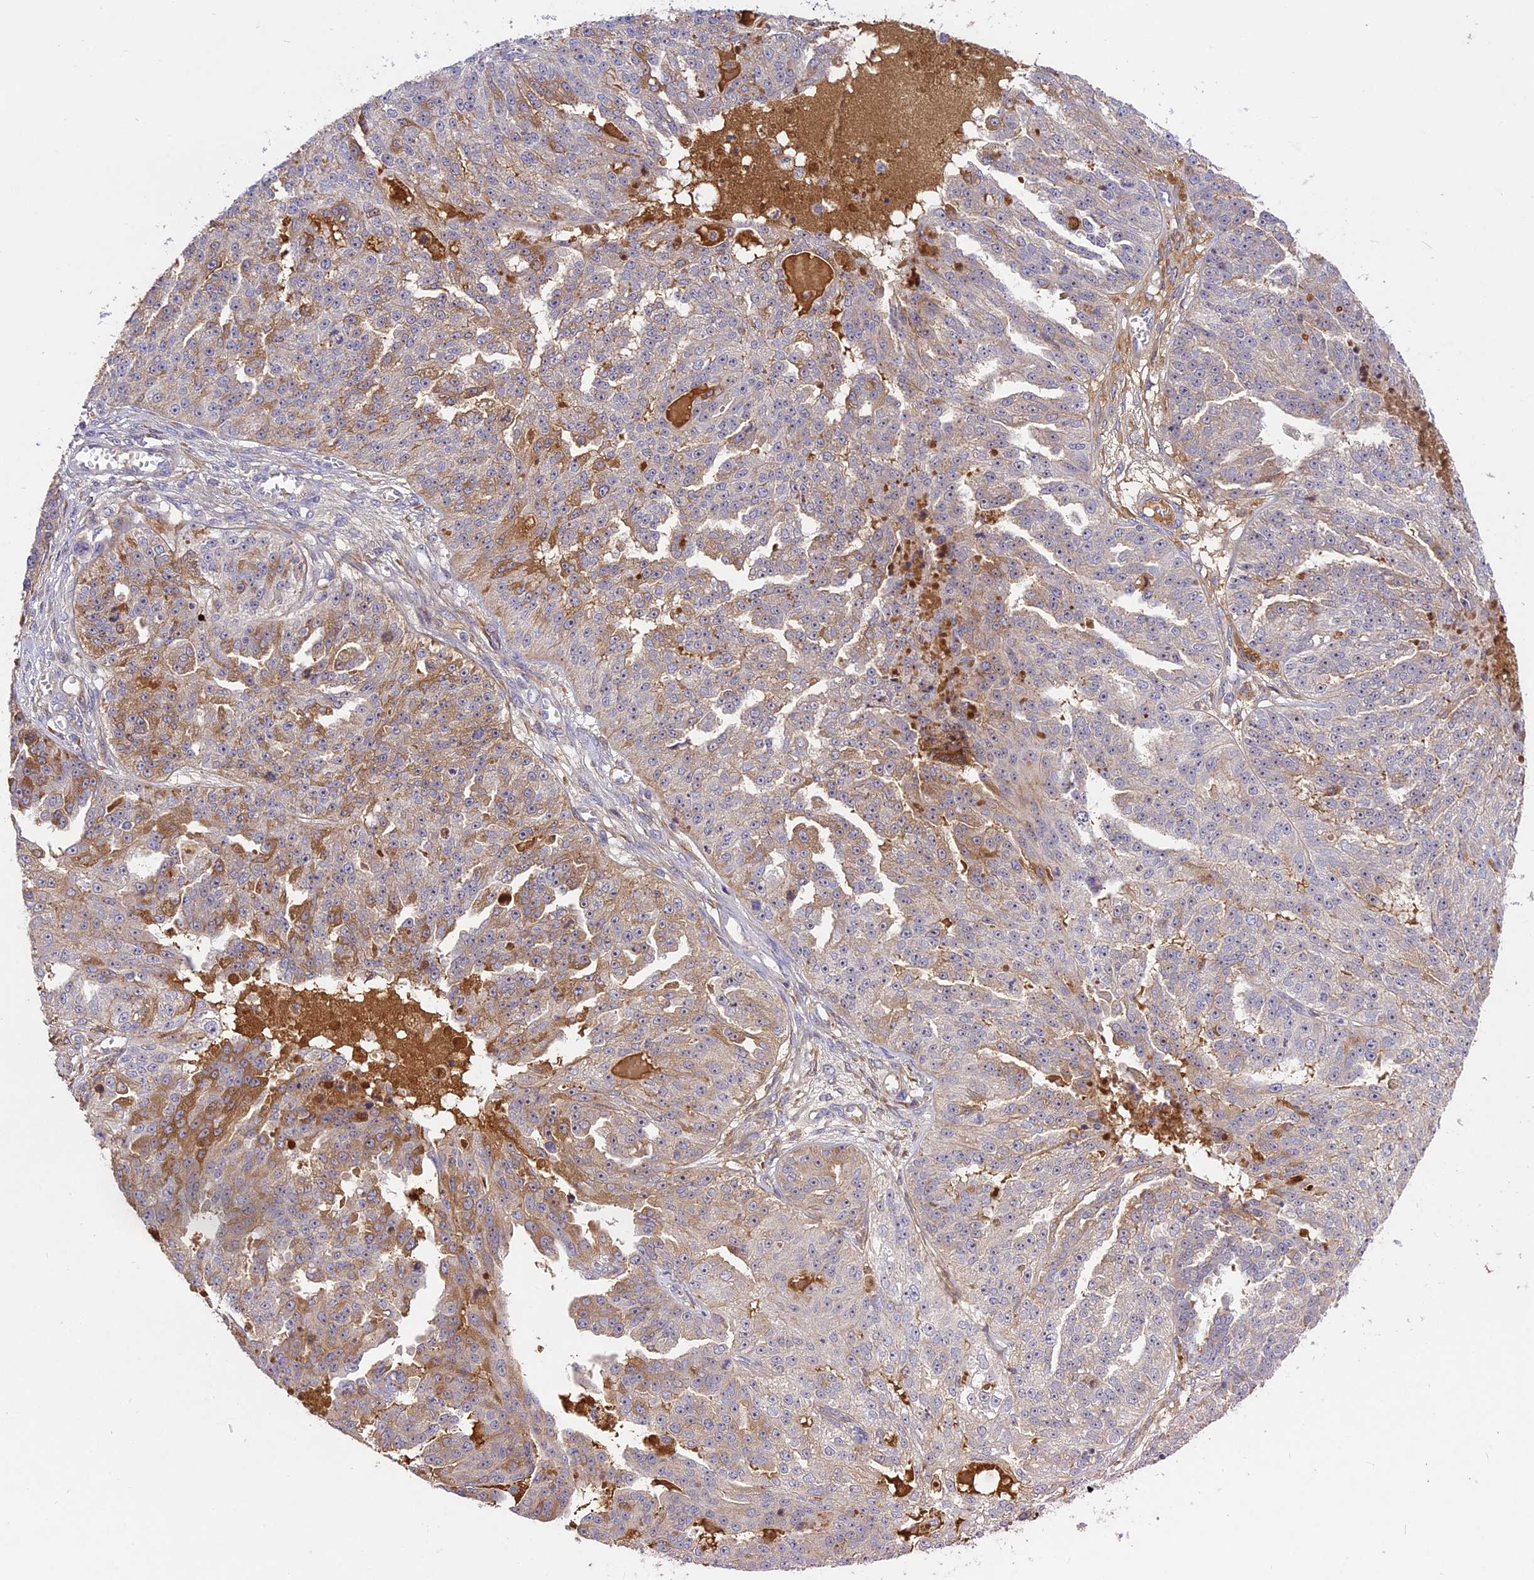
{"staining": {"intensity": "moderate", "quantity": "<25%", "location": "cytoplasmic/membranous"}, "tissue": "ovarian cancer", "cell_type": "Tumor cells", "image_type": "cancer", "snomed": [{"axis": "morphology", "description": "Cystadenocarcinoma, serous, NOS"}, {"axis": "topography", "description": "Ovary"}], "caption": "DAB immunohistochemical staining of ovarian cancer exhibits moderate cytoplasmic/membranous protein expression in about <25% of tumor cells.", "gene": "ADO", "patient": {"sex": "female", "age": 58}}